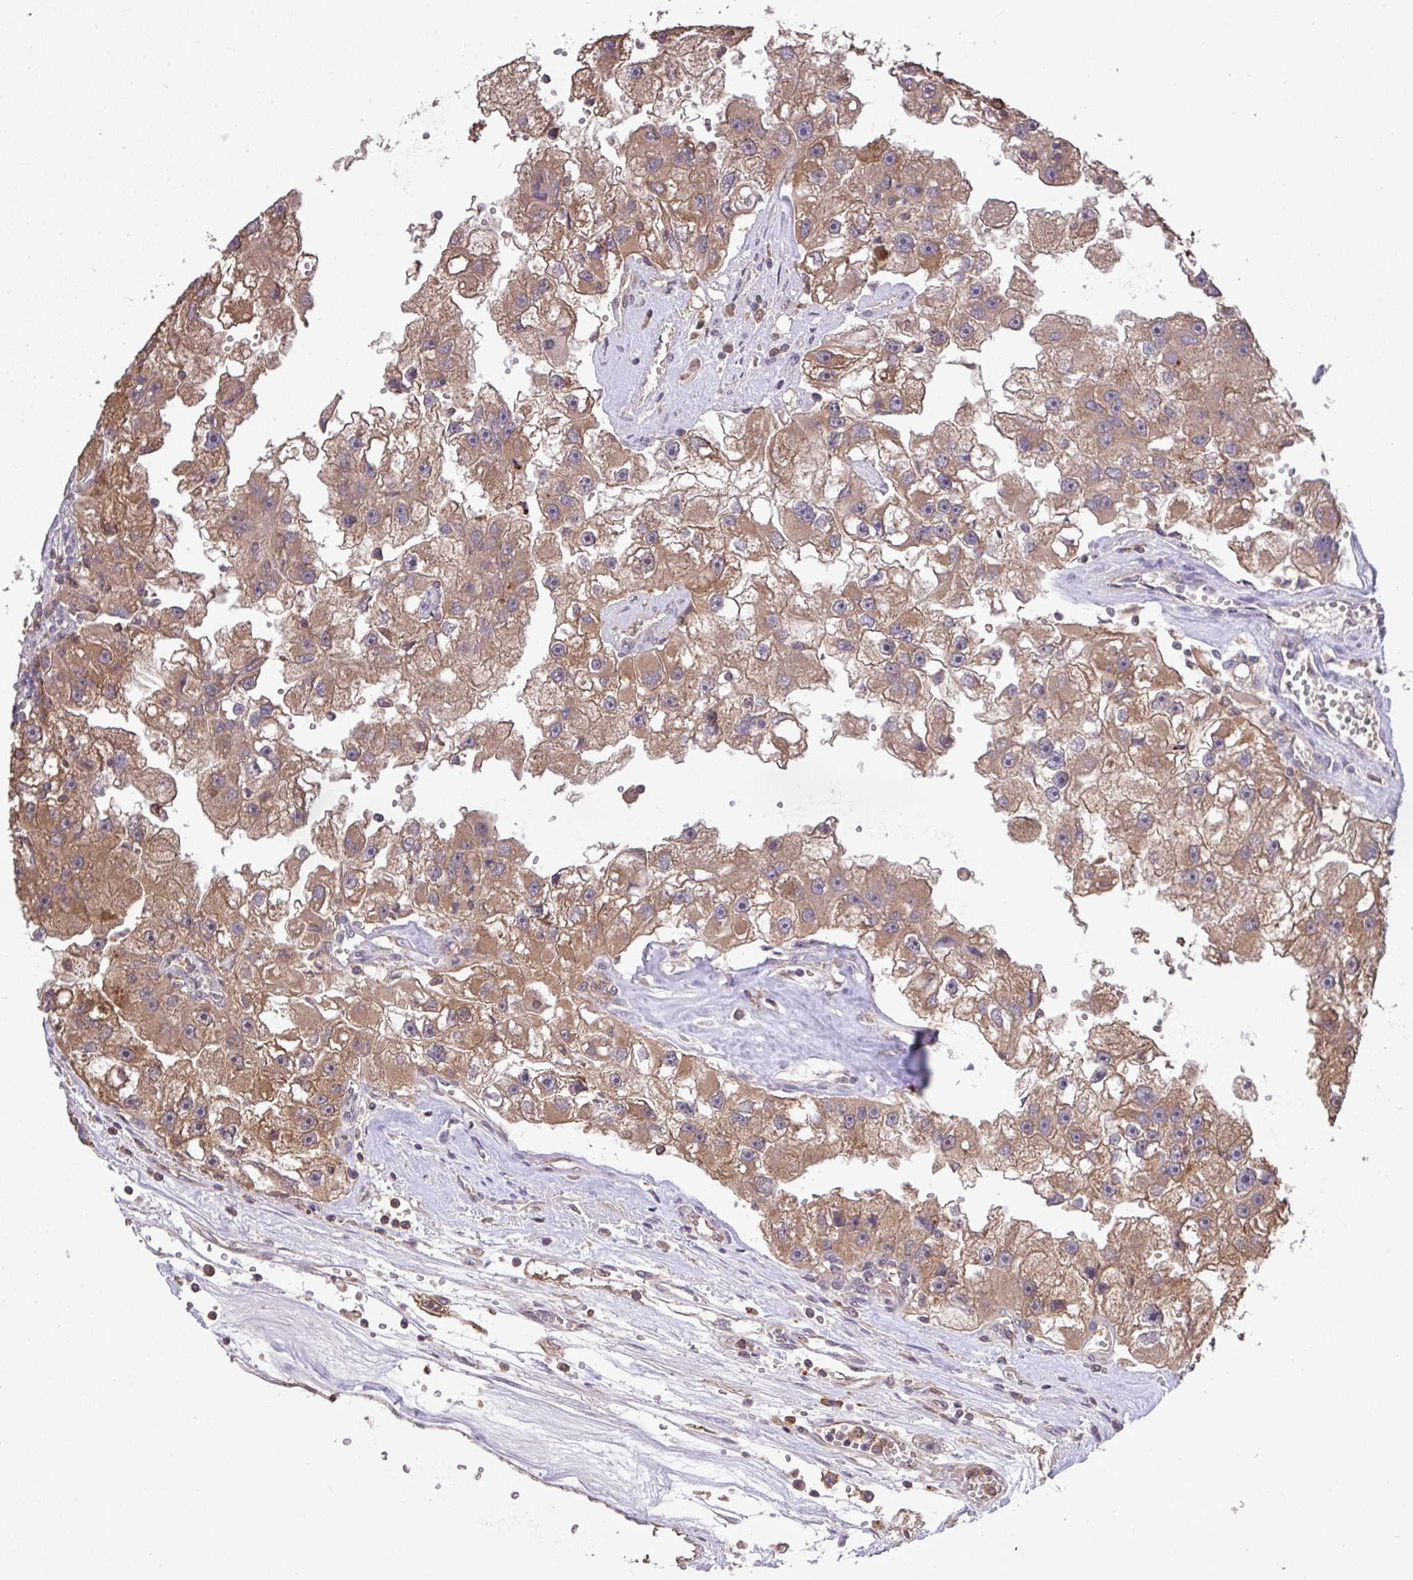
{"staining": {"intensity": "moderate", "quantity": ">75%", "location": "cytoplasmic/membranous"}, "tissue": "renal cancer", "cell_type": "Tumor cells", "image_type": "cancer", "snomed": [{"axis": "morphology", "description": "Adenocarcinoma, NOS"}, {"axis": "topography", "description": "Kidney"}], "caption": "Tumor cells display medium levels of moderate cytoplasmic/membranous staining in approximately >75% of cells in adenocarcinoma (renal). (brown staining indicates protein expression, while blue staining denotes nuclei).", "gene": "C12orf57", "patient": {"sex": "male", "age": 63}}